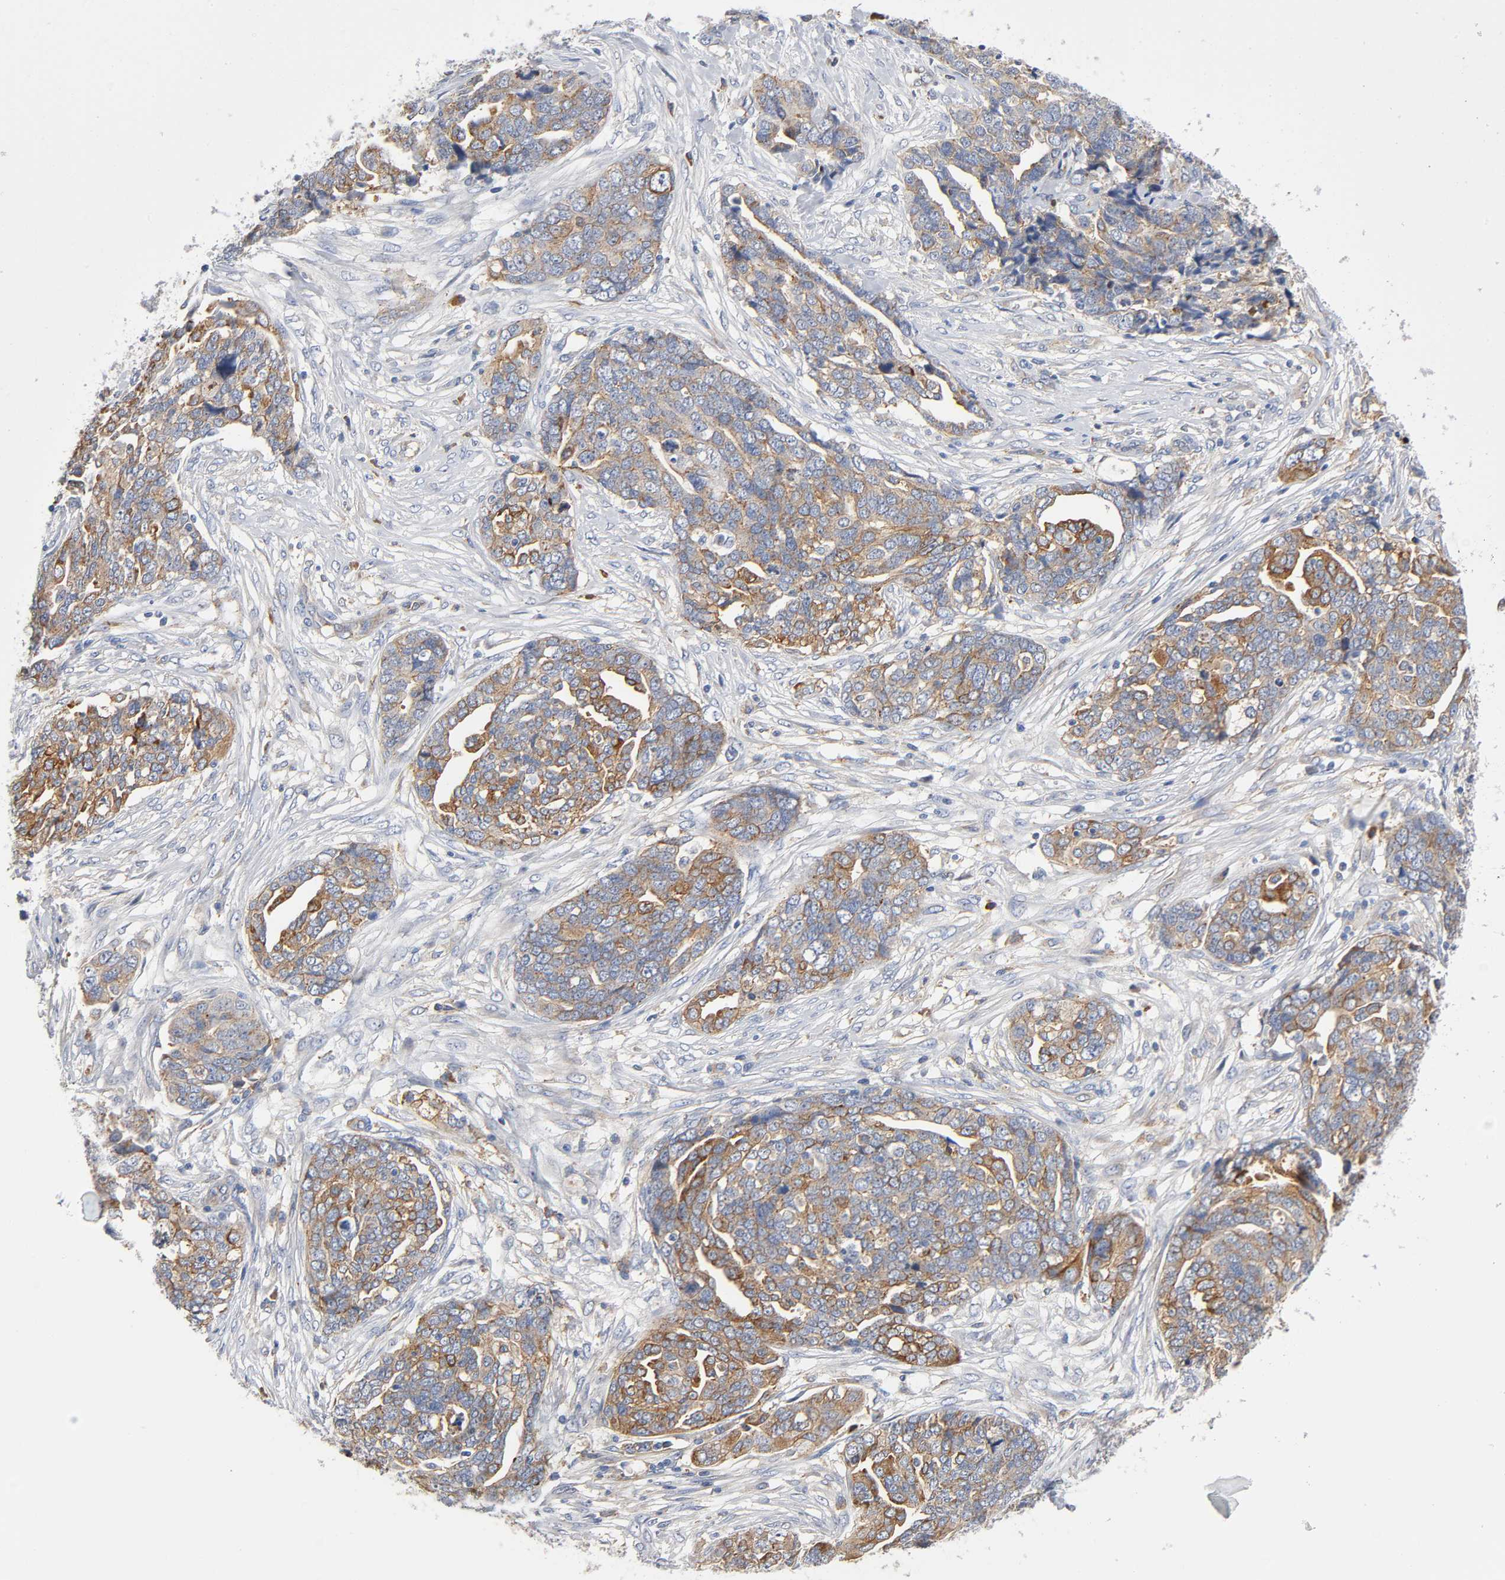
{"staining": {"intensity": "weak", "quantity": "25%-75%", "location": "cytoplasmic/membranous"}, "tissue": "ovarian cancer", "cell_type": "Tumor cells", "image_type": "cancer", "snomed": [{"axis": "morphology", "description": "Normal tissue, NOS"}, {"axis": "morphology", "description": "Cystadenocarcinoma, serous, NOS"}, {"axis": "topography", "description": "Fallopian tube"}, {"axis": "topography", "description": "Ovary"}], "caption": "A brown stain highlights weak cytoplasmic/membranous expression of a protein in human ovarian cancer (serous cystadenocarcinoma) tumor cells.", "gene": "CD2AP", "patient": {"sex": "female", "age": 56}}